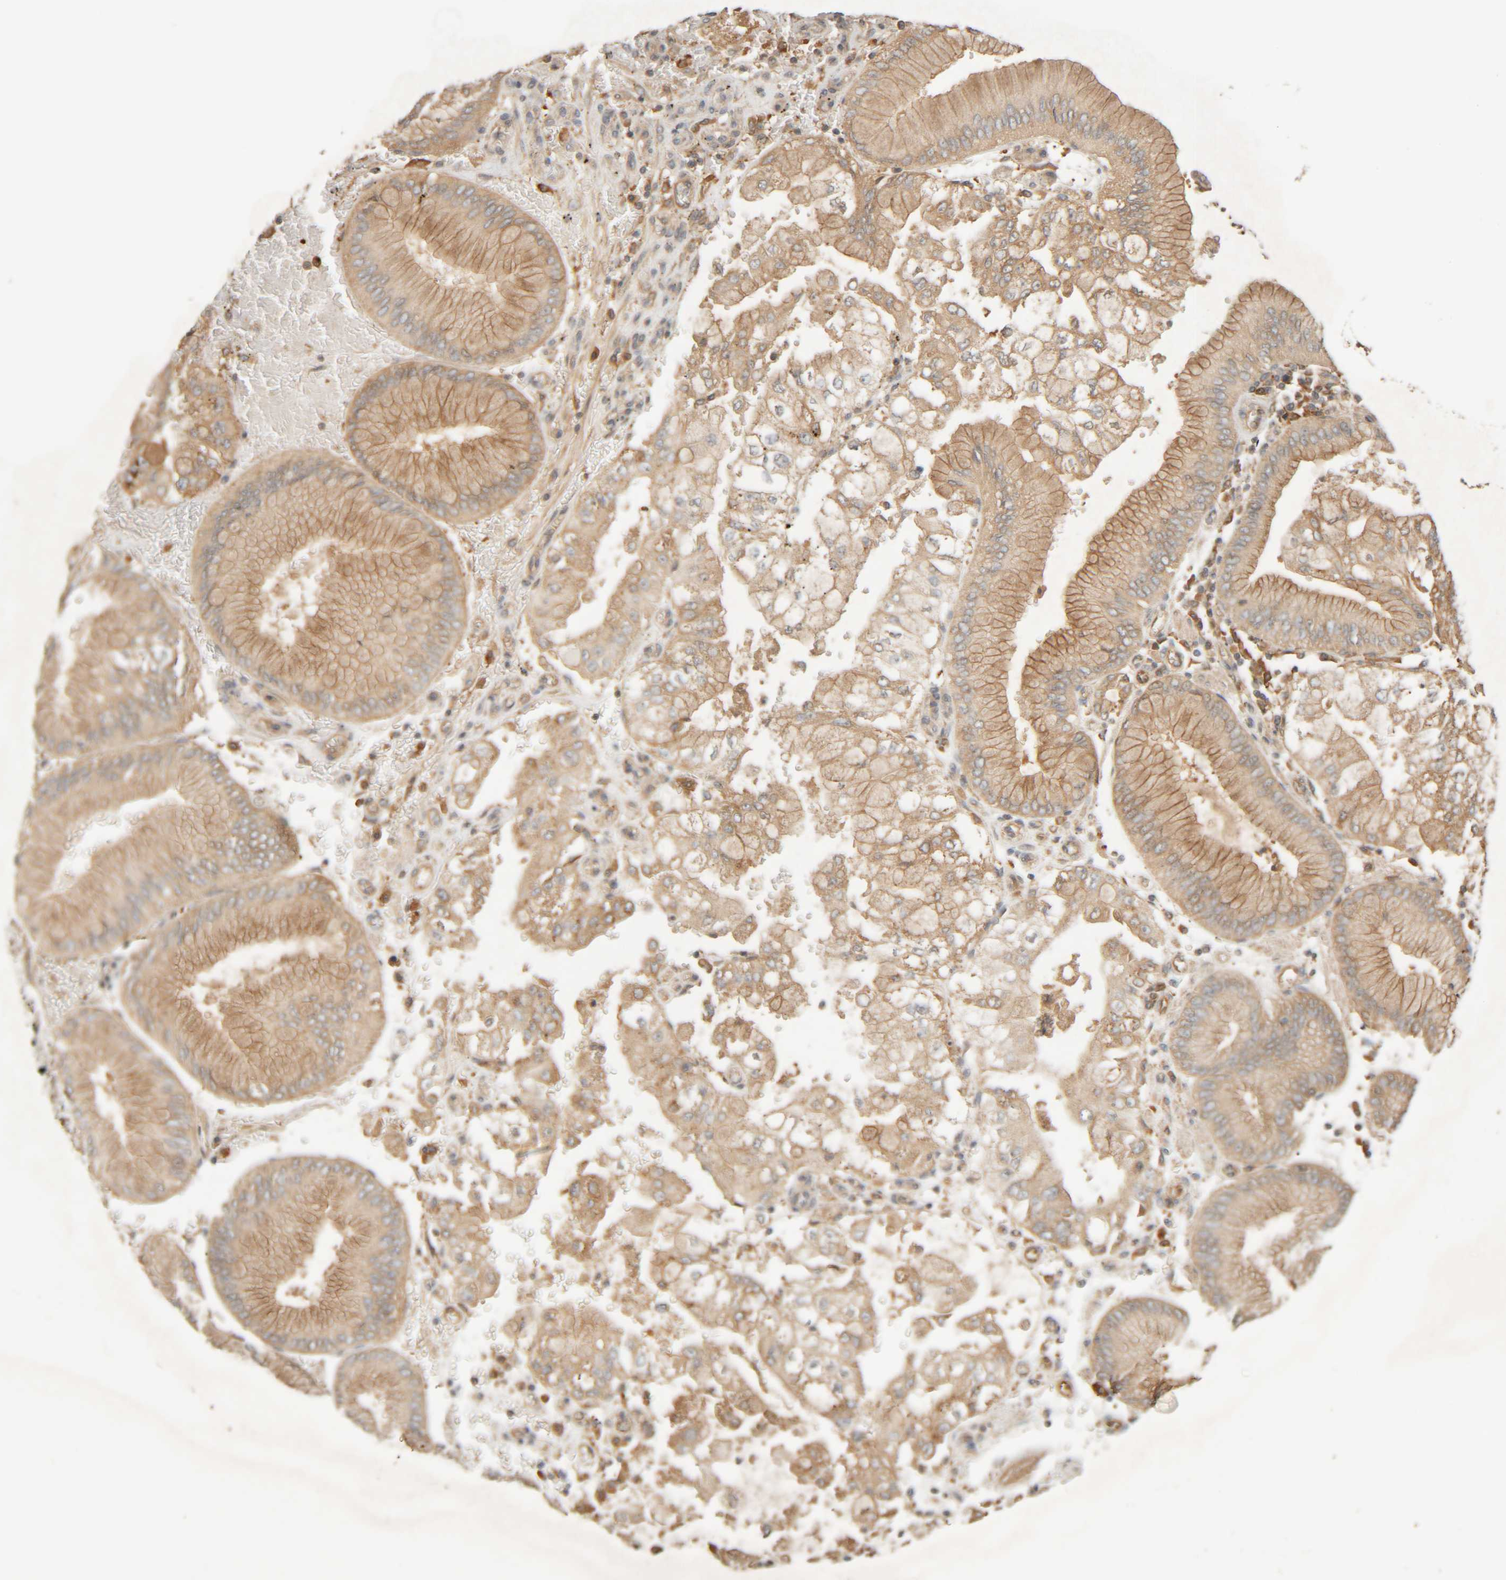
{"staining": {"intensity": "moderate", "quantity": ">75%", "location": "cytoplasmic/membranous"}, "tissue": "stomach cancer", "cell_type": "Tumor cells", "image_type": "cancer", "snomed": [{"axis": "morphology", "description": "Adenocarcinoma, NOS"}, {"axis": "topography", "description": "Stomach"}], "caption": "Protein staining demonstrates moderate cytoplasmic/membranous staining in approximately >75% of tumor cells in stomach cancer (adenocarcinoma).", "gene": "TMEM192", "patient": {"sex": "male", "age": 76}}